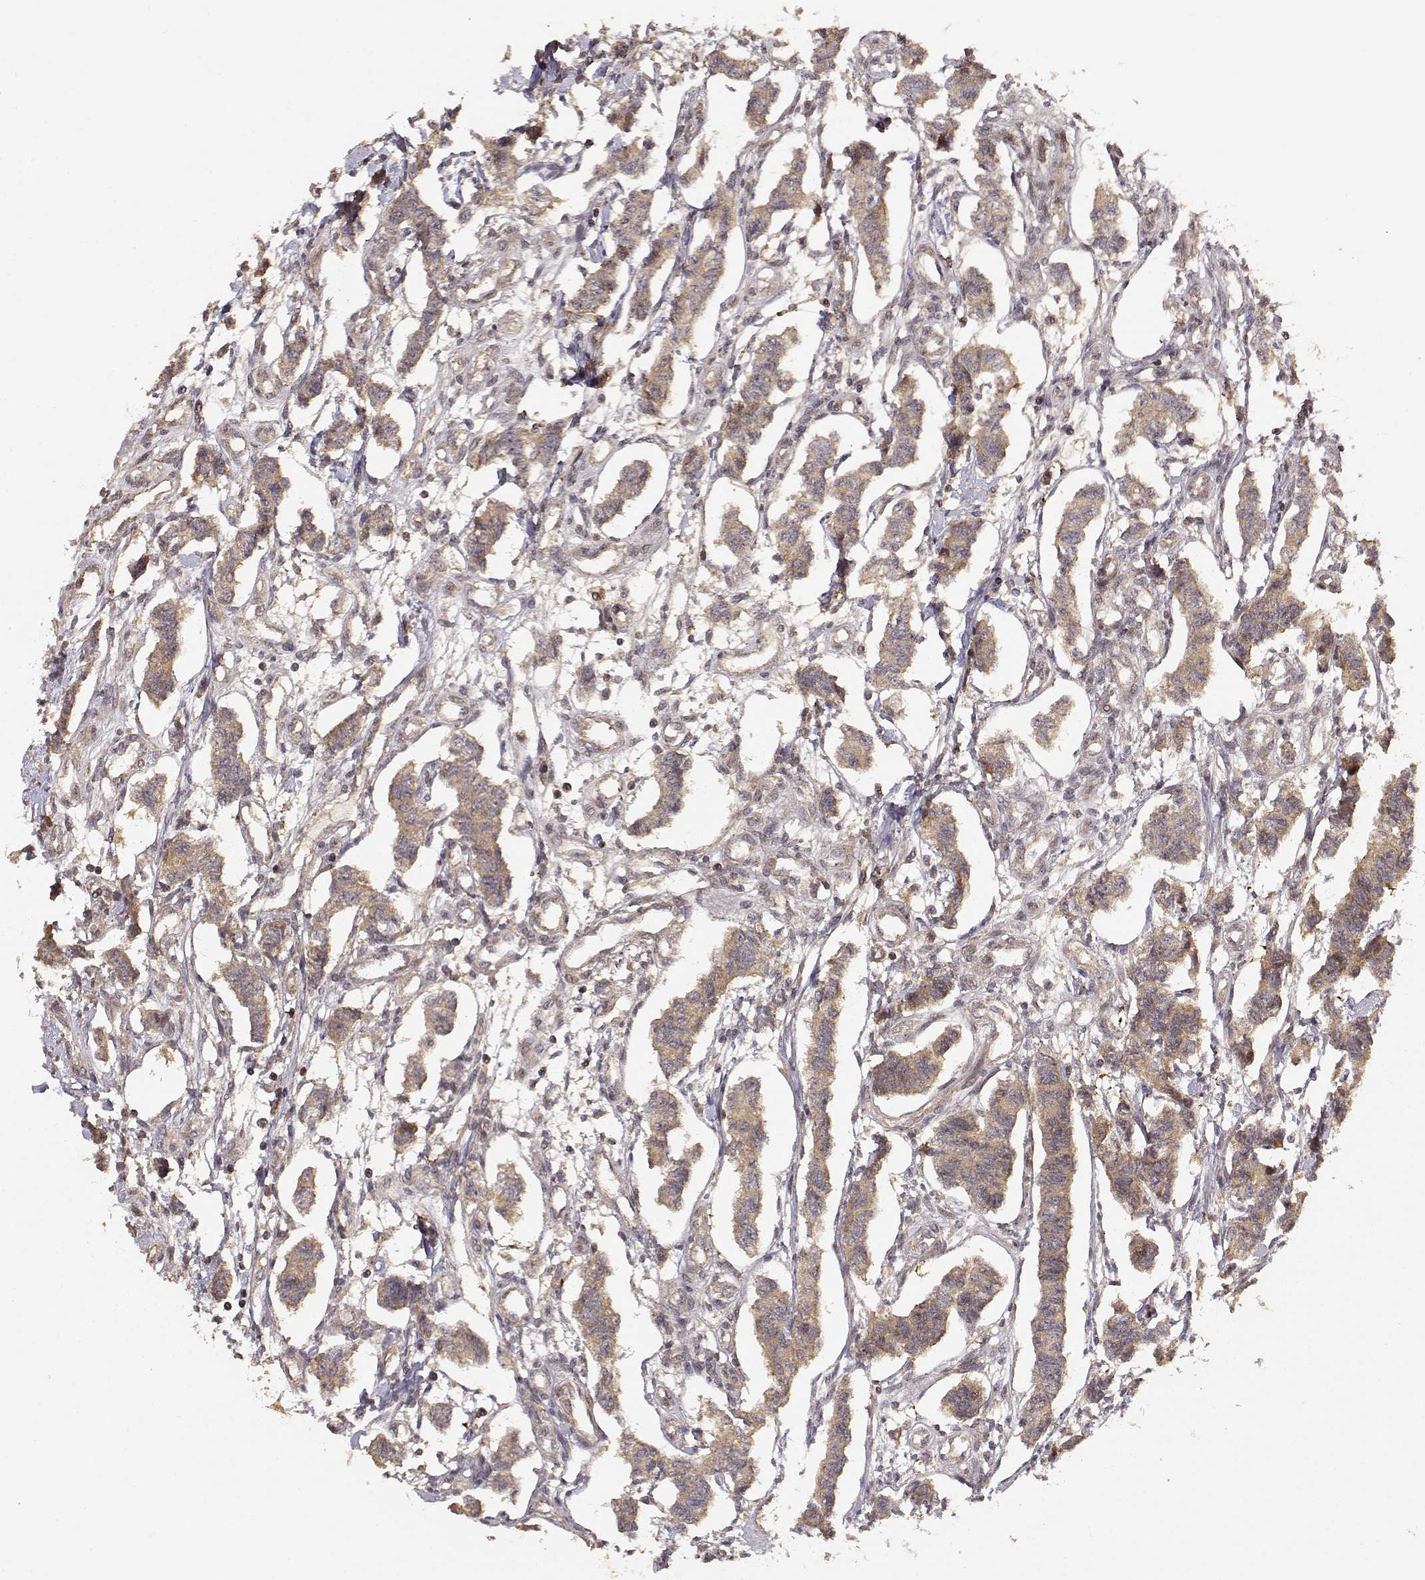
{"staining": {"intensity": "weak", "quantity": ">75%", "location": "cytoplasmic/membranous"}, "tissue": "carcinoid", "cell_type": "Tumor cells", "image_type": "cancer", "snomed": [{"axis": "morphology", "description": "Carcinoid, malignant, NOS"}, {"axis": "topography", "description": "Kidney"}], "caption": "Brown immunohistochemical staining in carcinoid exhibits weak cytoplasmic/membranous positivity in approximately >75% of tumor cells.", "gene": "PICK1", "patient": {"sex": "female", "age": 41}}